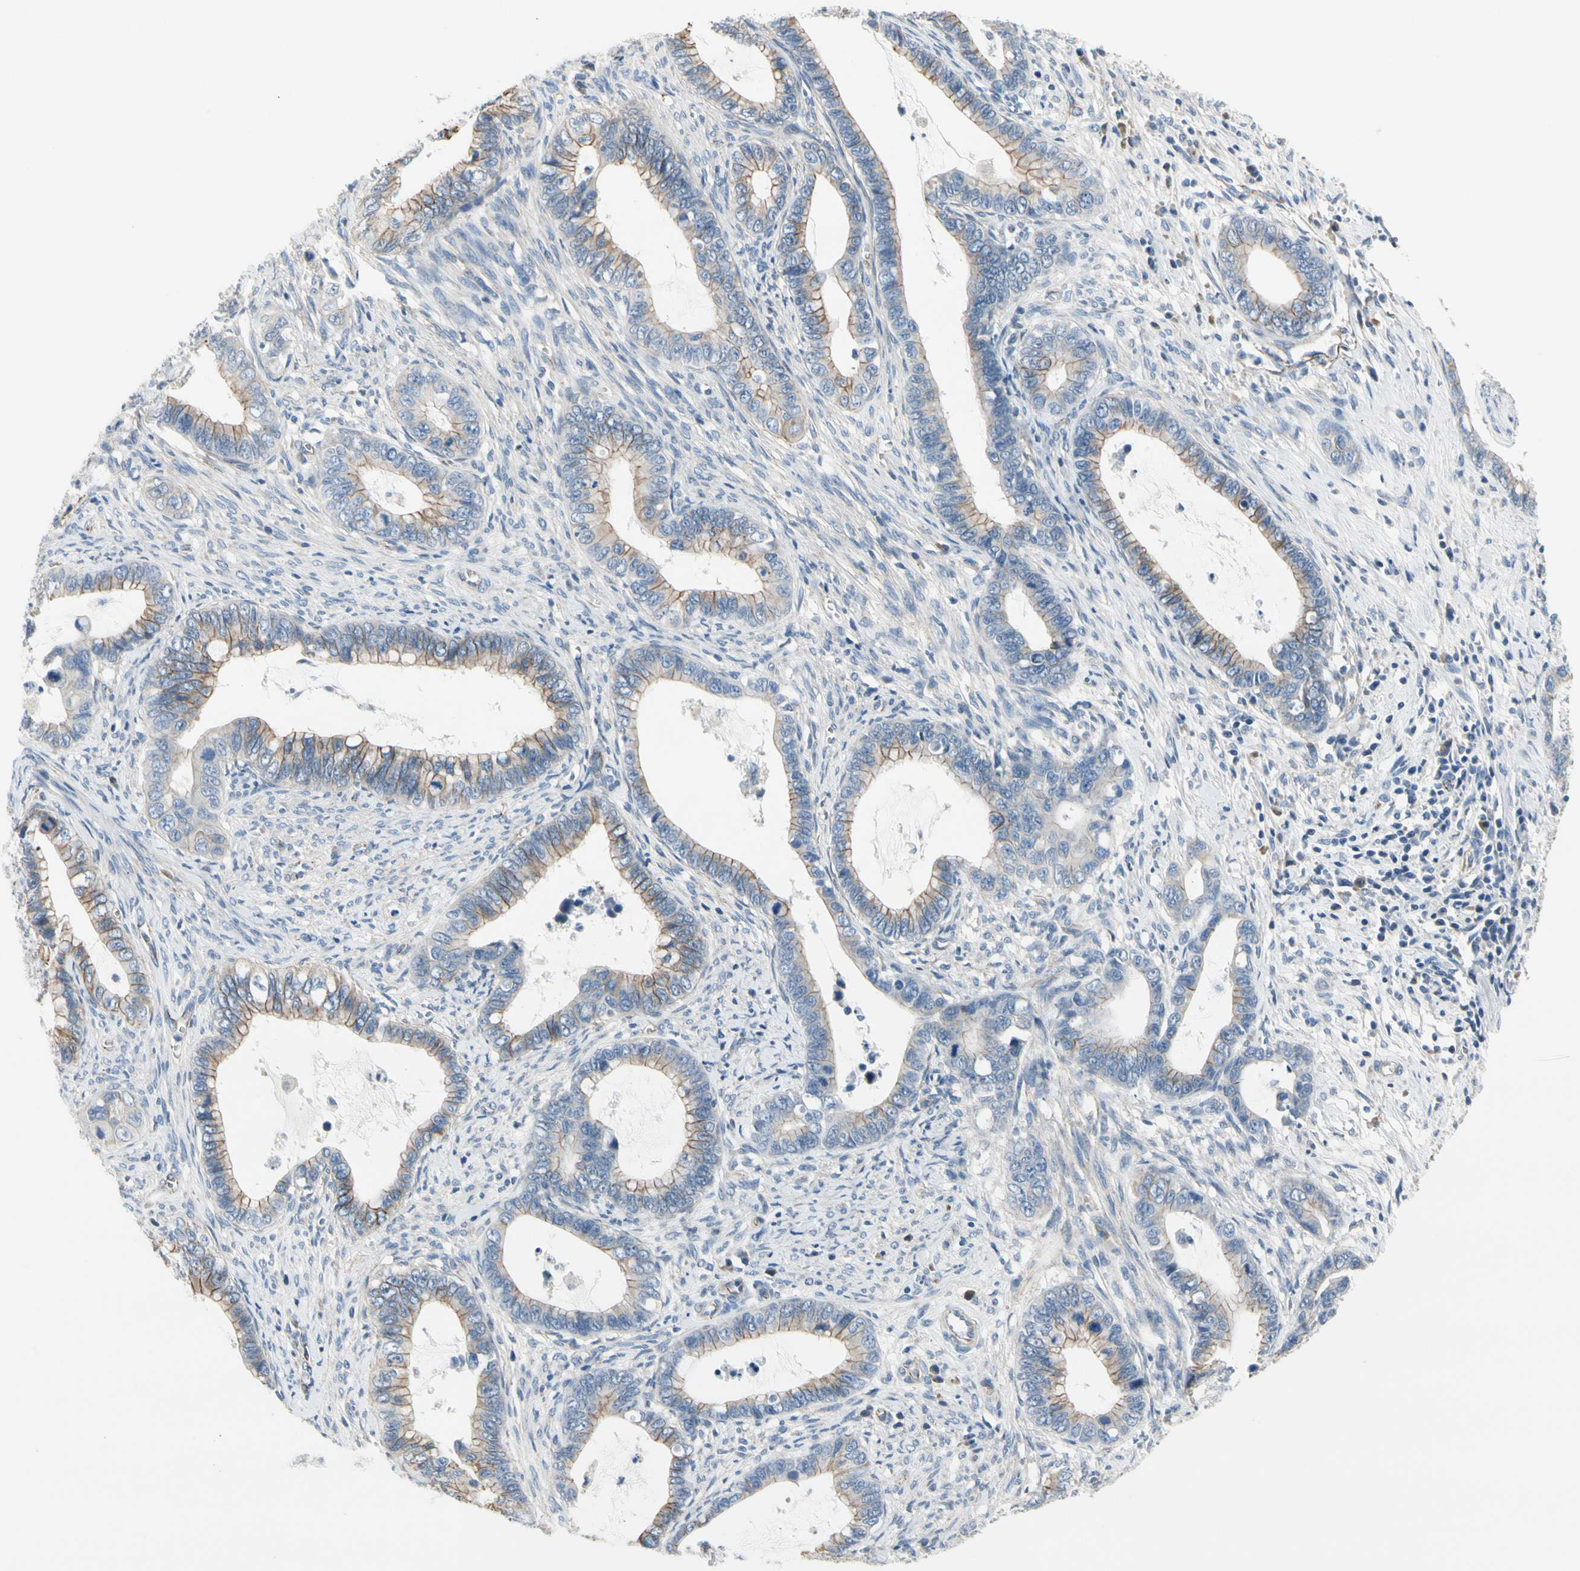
{"staining": {"intensity": "weak", "quantity": "25%-75%", "location": "cytoplasmic/membranous"}, "tissue": "cervical cancer", "cell_type": "Tumor cells", "image_type": "cancer", "snomed": [{"axis": "morphology", "description": "Adenocarcinoma, NOS"}, {"axis": "topography", "description": "Cervix"}], "caption": "Weak cytoplasmic/membranous positivity for a protein is present in about 25%-75% of tumor cells of cervical adenocarcinoma using immunohistochemistry (IHC).", "gene": "LGR6", "patient": {"sex": "female", "age": 44}}